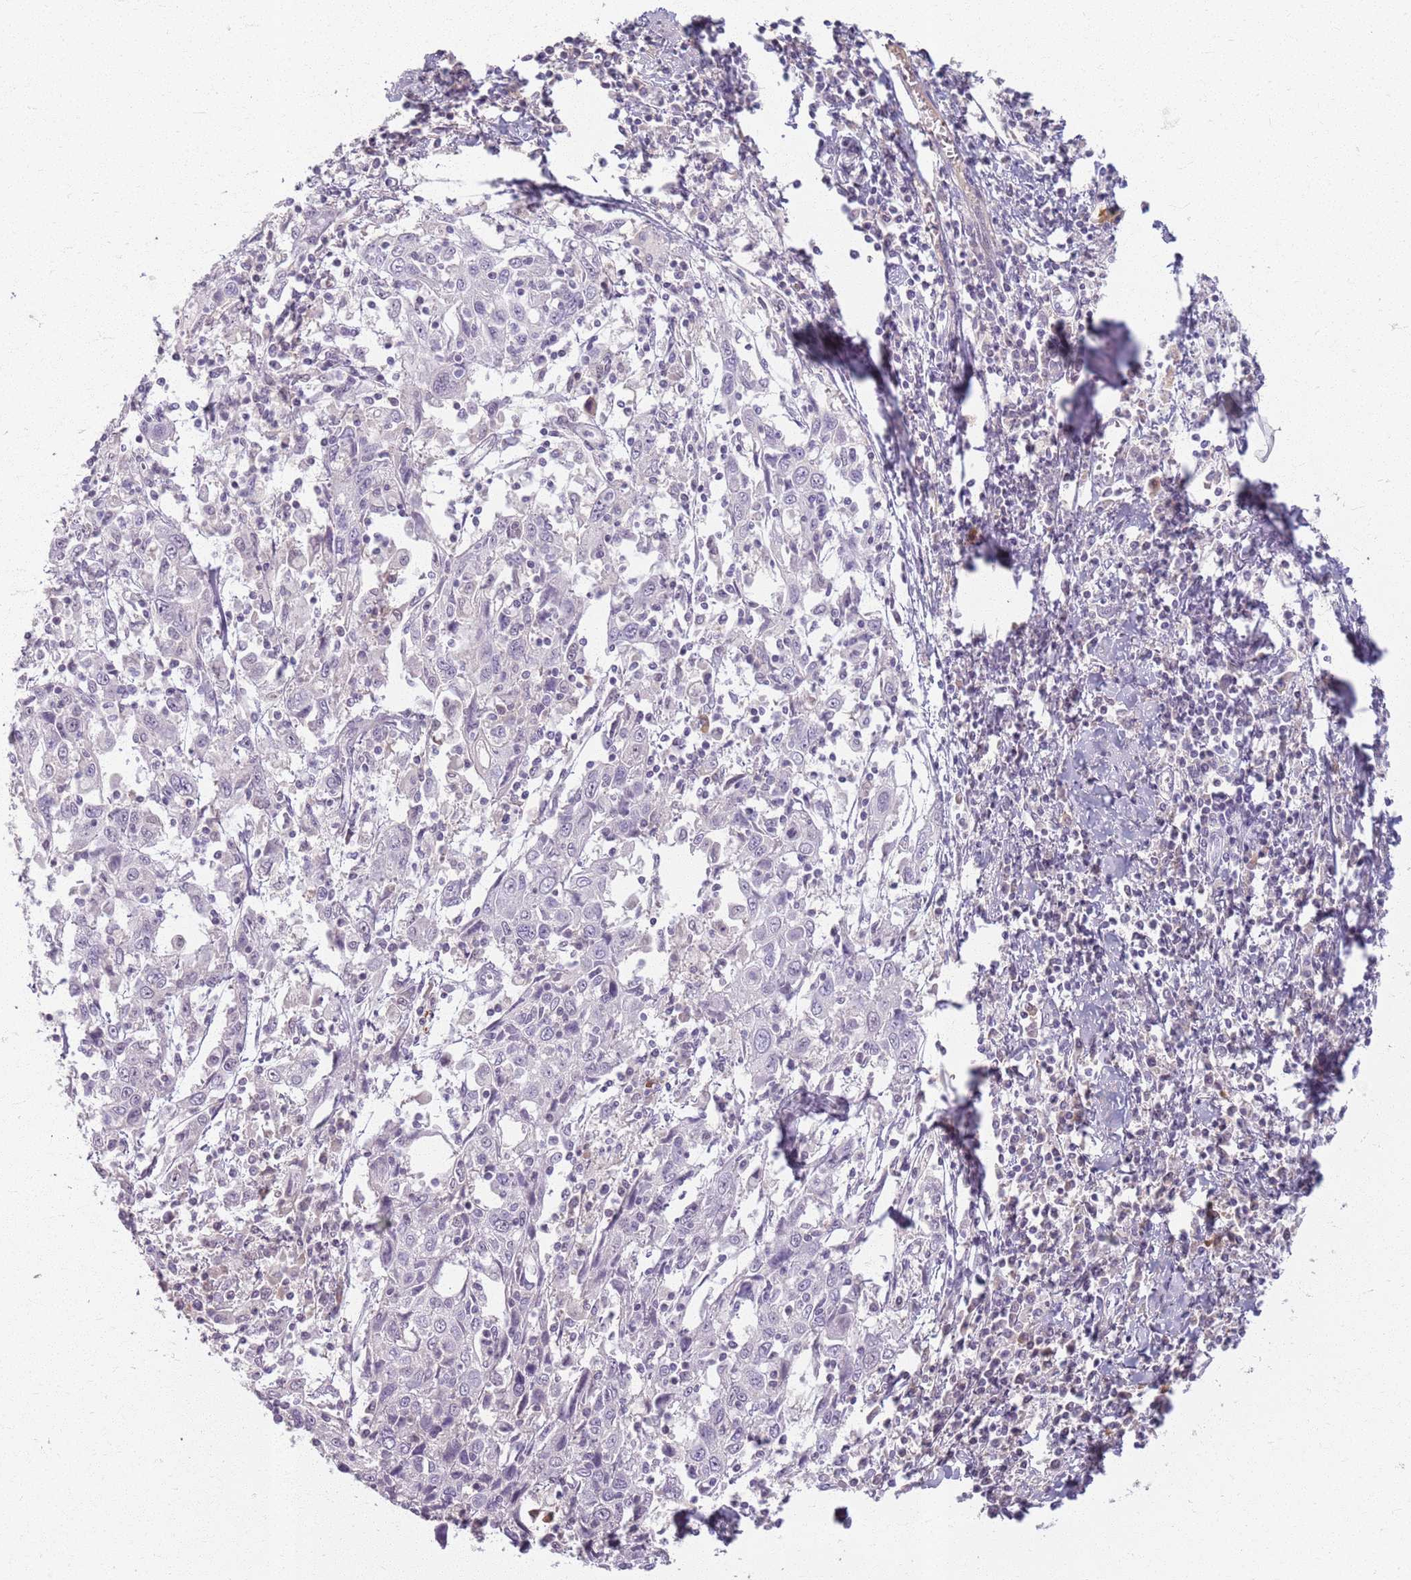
{"staining": {"intensity": "negative", "quantity": "none", "location": "none"}, "tissue": "cervical cancer", "cell_type": "Tumor cells", "image_type": "cancer", "snomed": [{"axis": "morphology", "description": "Squamous cell carcinoma, NOS"}, {"axis": "topography", "description": "Cervix"}], "caption": "High power microscopy photomicrograph of an immunohistochemistry photomicrograph of cervical squamous cell carcinoma, revealing no significant expression in tumor cells.", "gene": "CRIPT", "patient": {"sex": "female", "age": 46}}